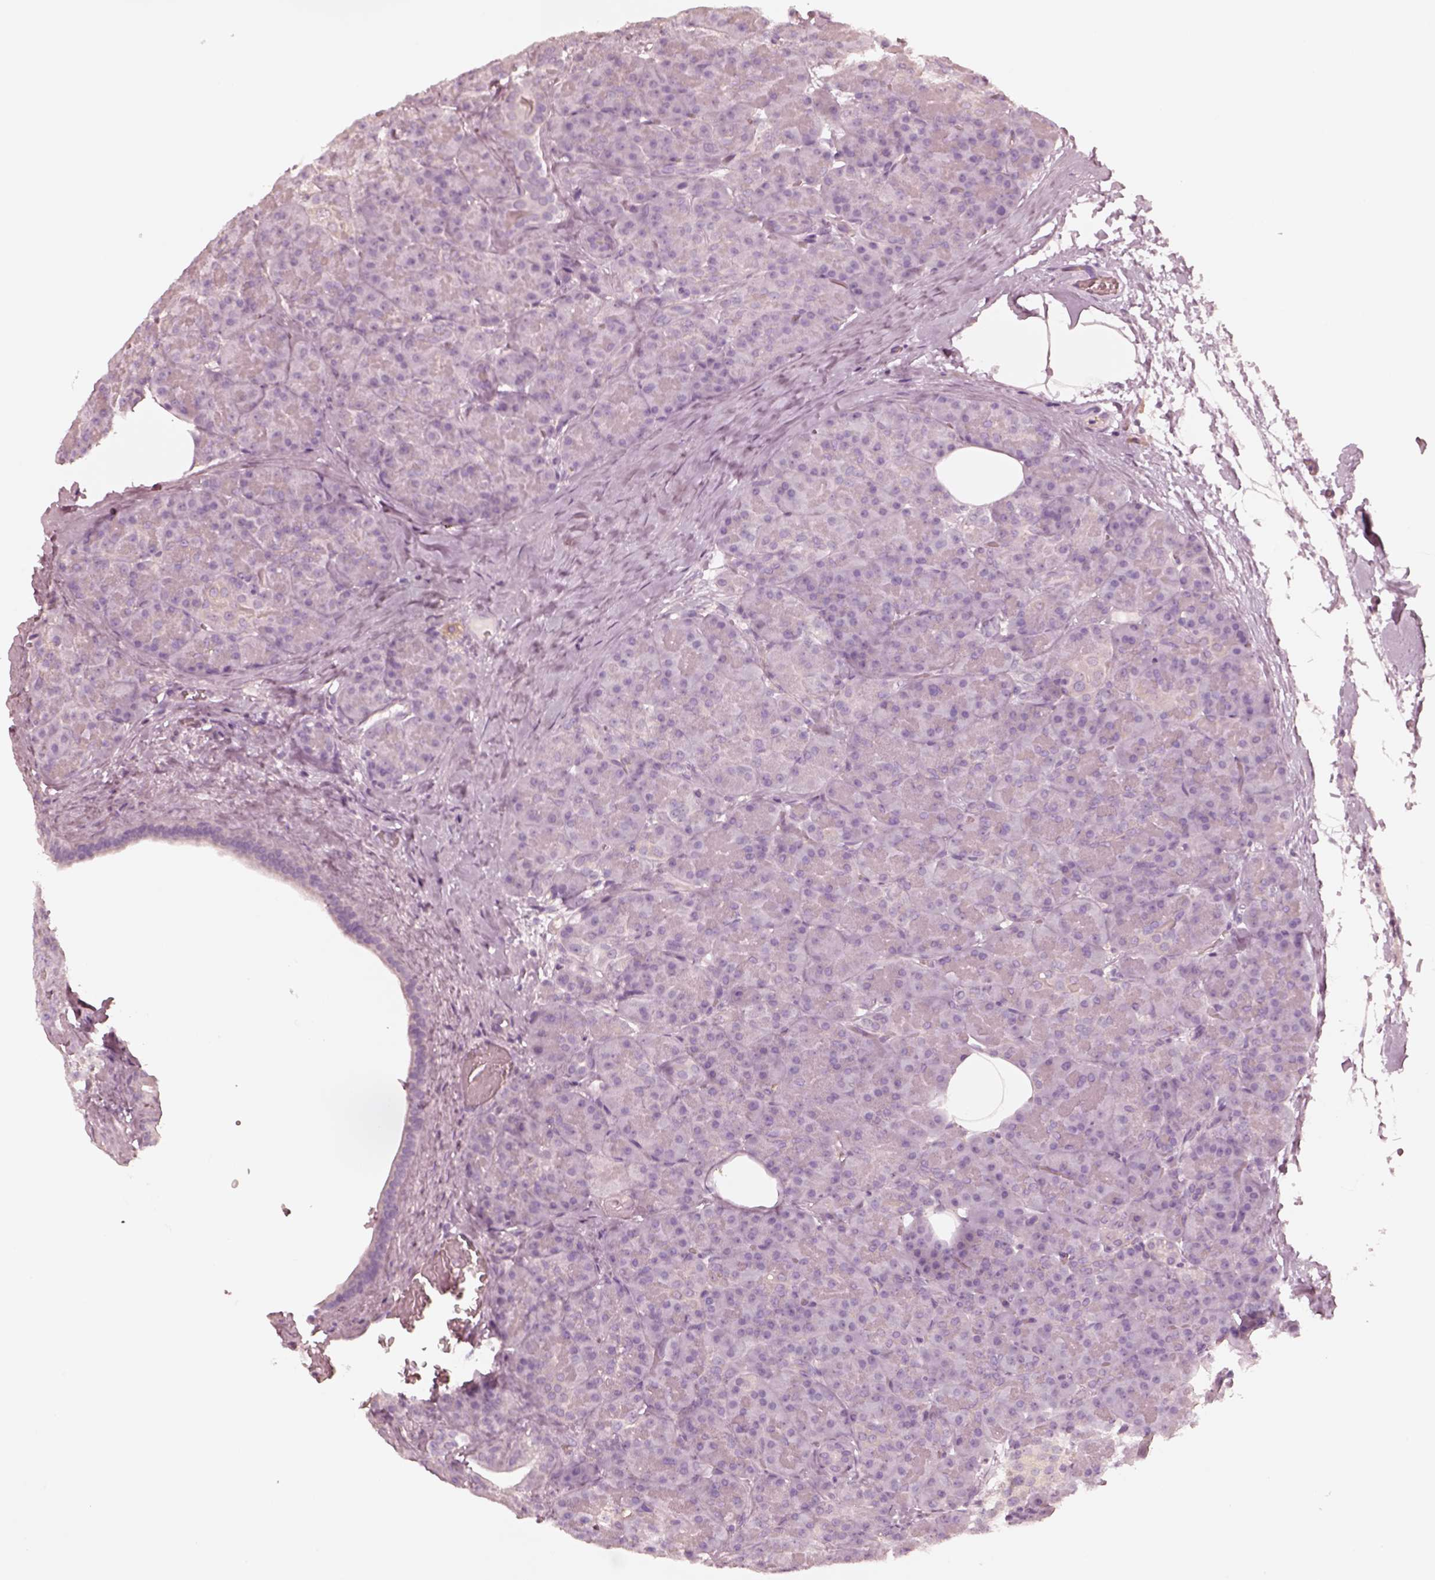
{"staining": {"intensity": "negative", "quantity": "none", "location": "none"}, "tissue": "pancreas", "cell_type": "Exocrine glandular cells", "image_type": "normal", "snomed": [{"axis": "morphology", "description": "Normal tissue, NOS"}, {"axis": "topography", "description": "Pancreas"}], "caption": "Protein analysis of benign pancreas shows no significant positivity in exocrine glandular cells. (DAB (3,3'-diaminobenzidine) immunohistochemistry (IHC) visualized using brightfield microscopy, high magnification).", "gene": "DNAAF9", "patient": {"sex": "male", "age": 57}}